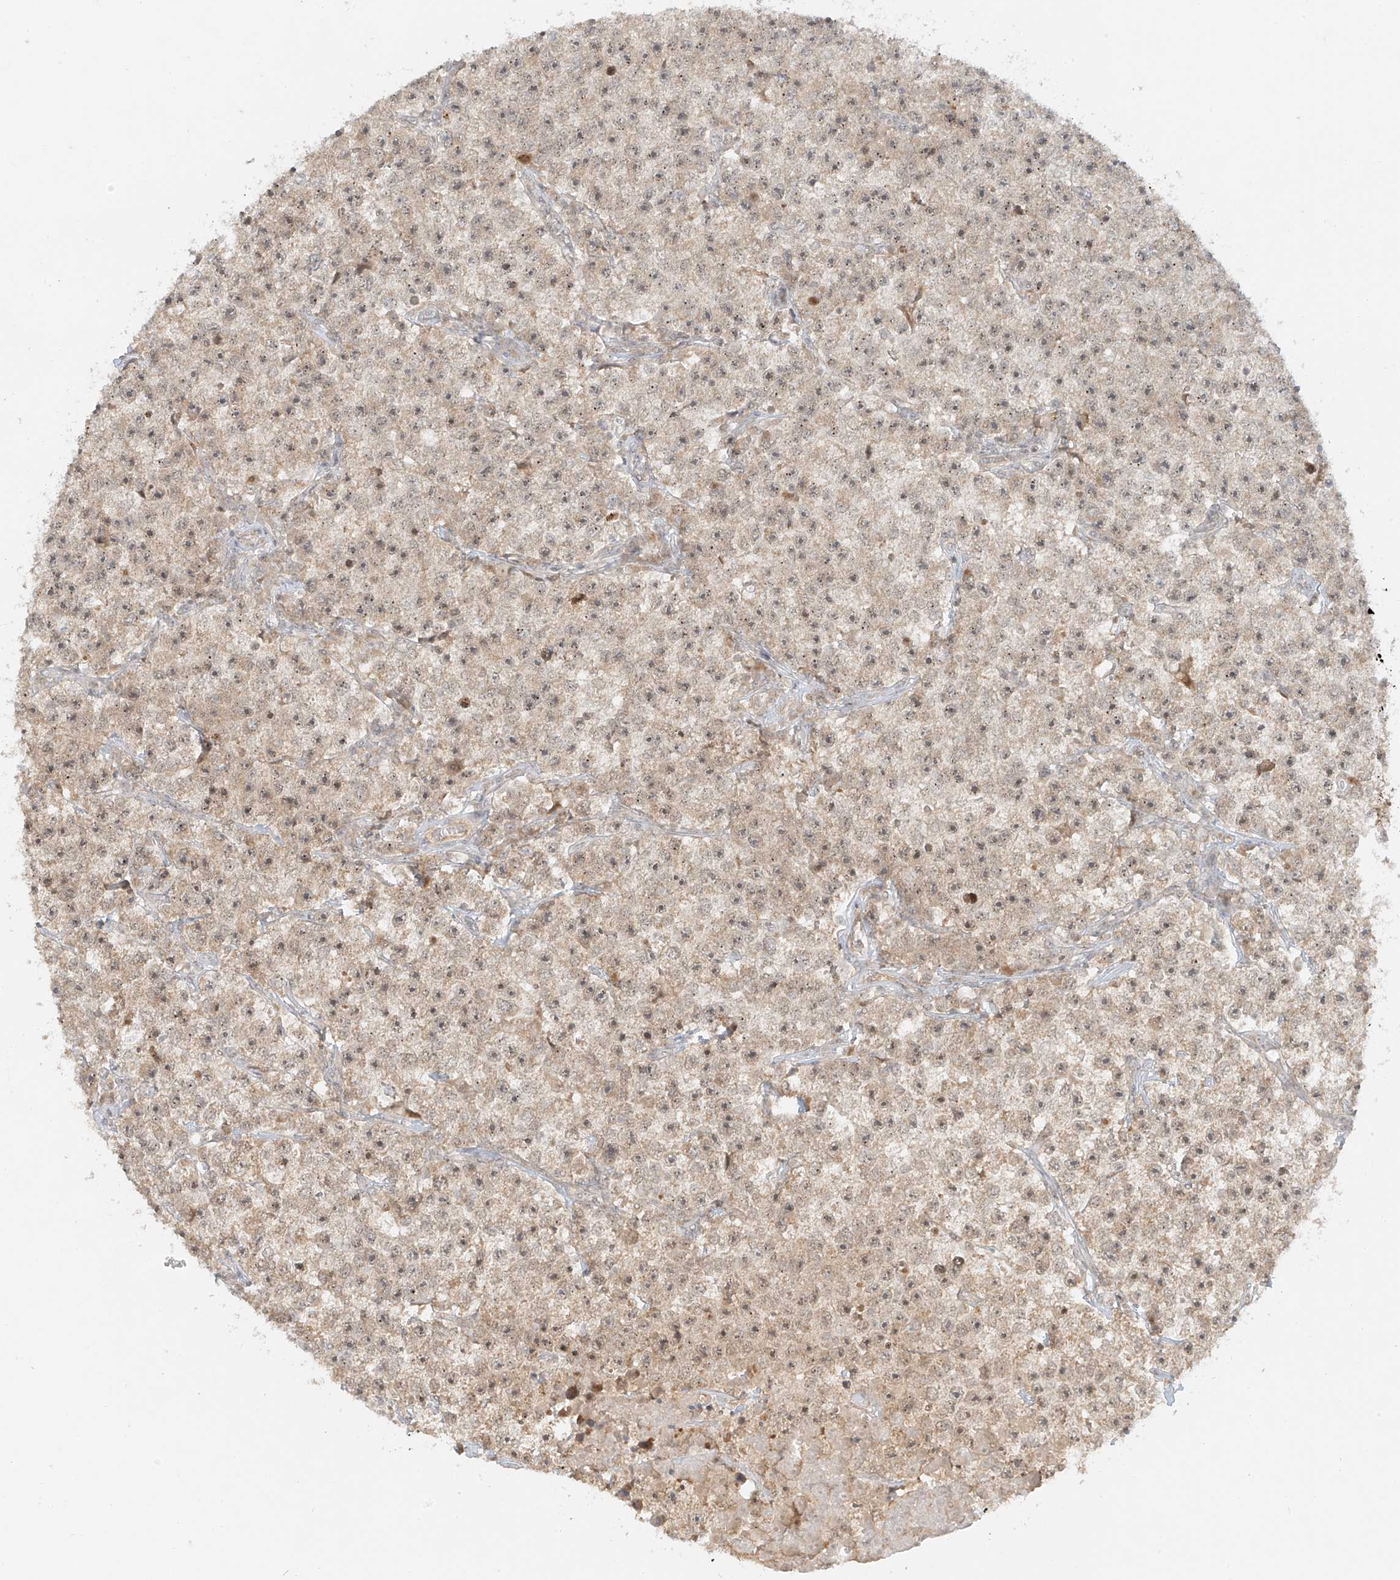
{"staining": {"intensity": "weak", "quantity": ">75%", "location": "cytoplasmic/membranous,nuclear"}, "tissue": "testis cancer", "cell_type": "Tumor cells", "image_type": "cancer", "snomed": [{"axis": "morphology", "description": "Seminoma, NOS"}, {"axis": "topography", "description": "Testis"}], "caption": "A photomicrograph of human seminoma (testis) stained for a protein exhibits weak cytoplasmic/membranous and nuclear brown staining in tumor cells.", "gene": "MIPEP", "patient": {"sex": "male", "age": 22}}